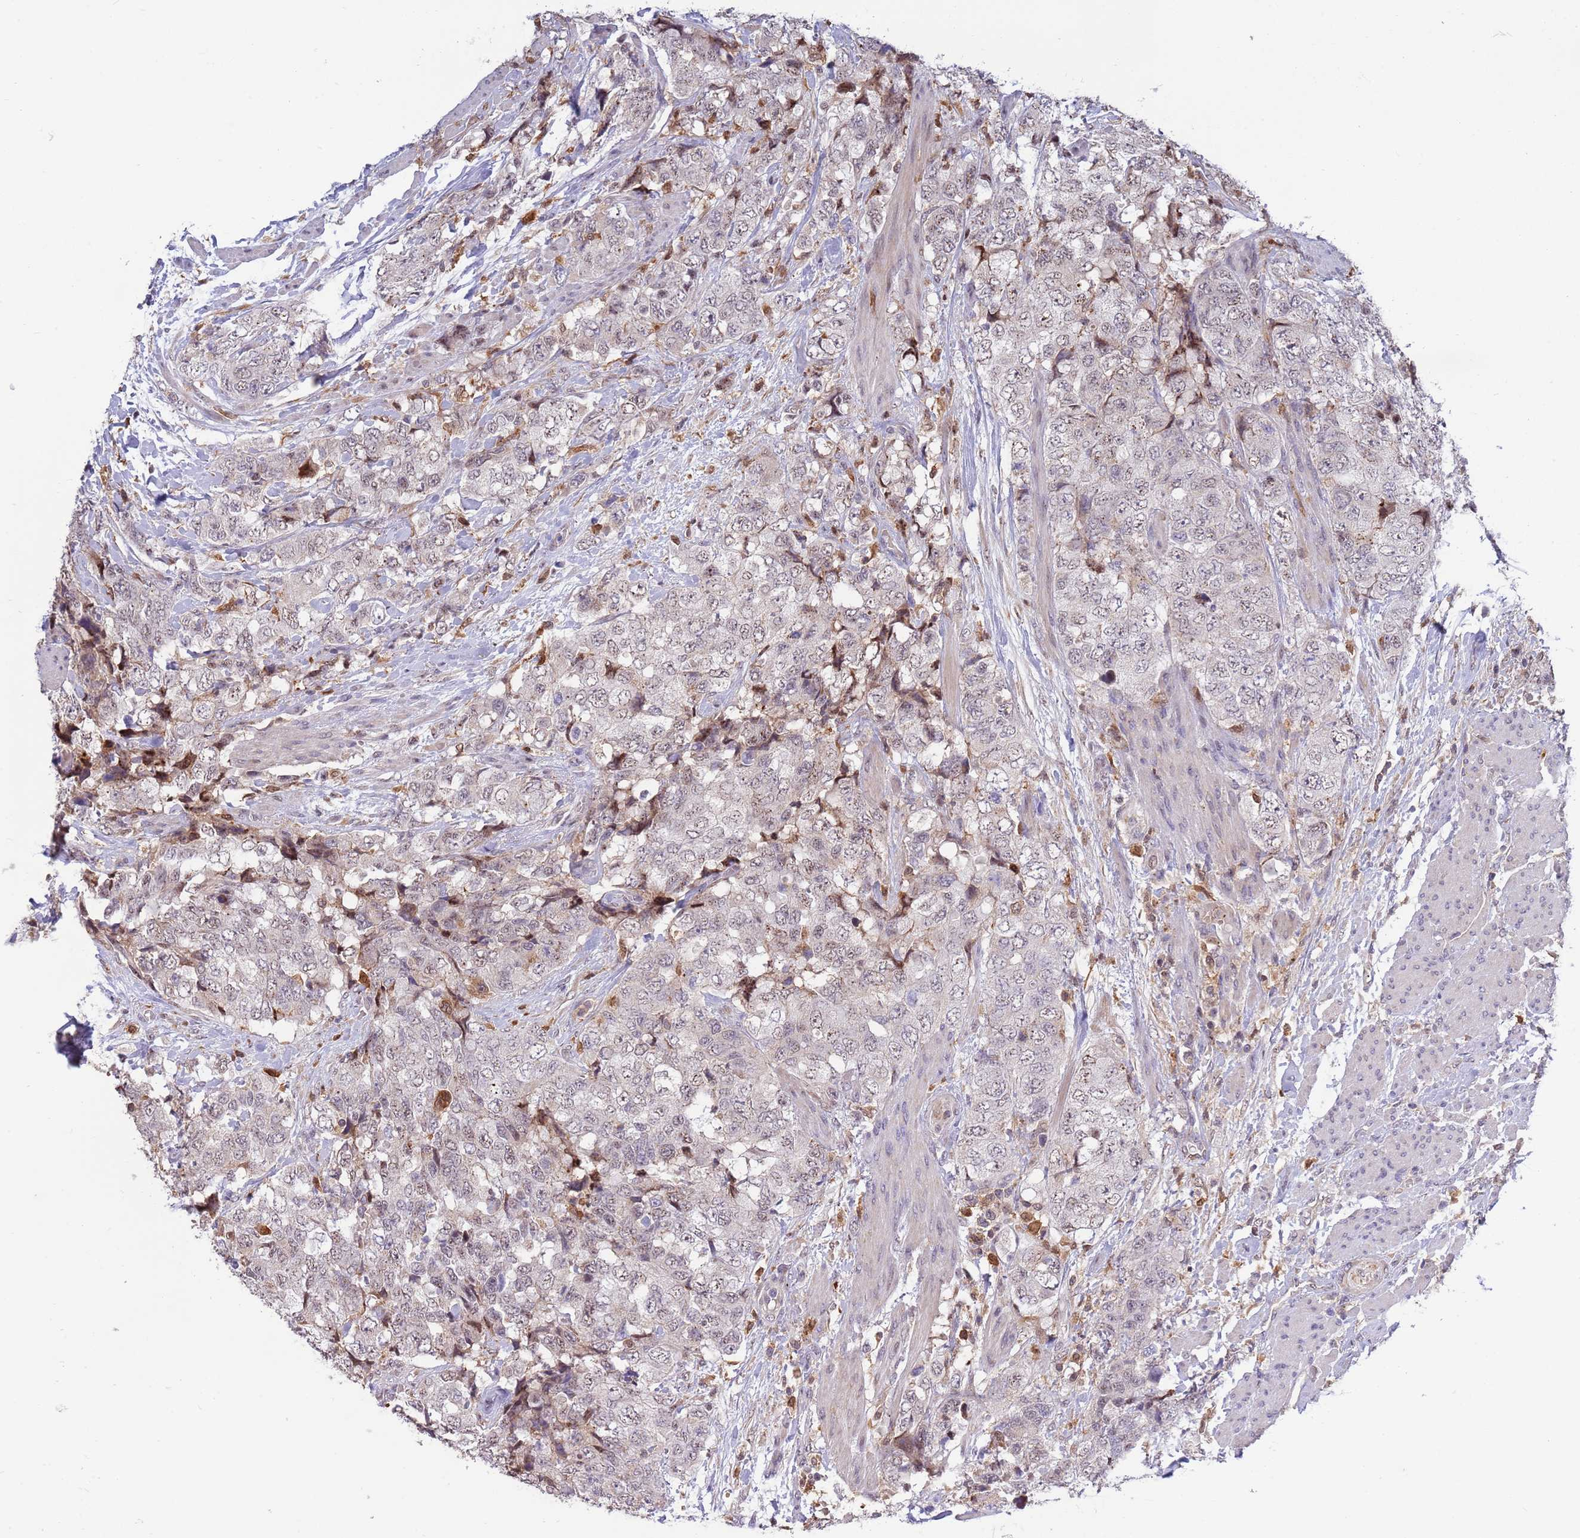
{"staining": {"intensity": "negative", "quantity": "none", "location": "none"}, "tissue": "urothelial cancer", "cell_type": "Tumor cells", "image_type": "cancer", "snomed": [{"axis": "morphology", "description": "Urothelial carcinoma, High grade"}, {"axis": "topography", "description": "Urinary bladder"}], "caption": "This is an immunohistochemistry micrograph of high-grade urothelial carcinoma. There is no staining in tumor cells.", "gene": "CCNJL", "patient": {"sex": "female", "age": 78}}